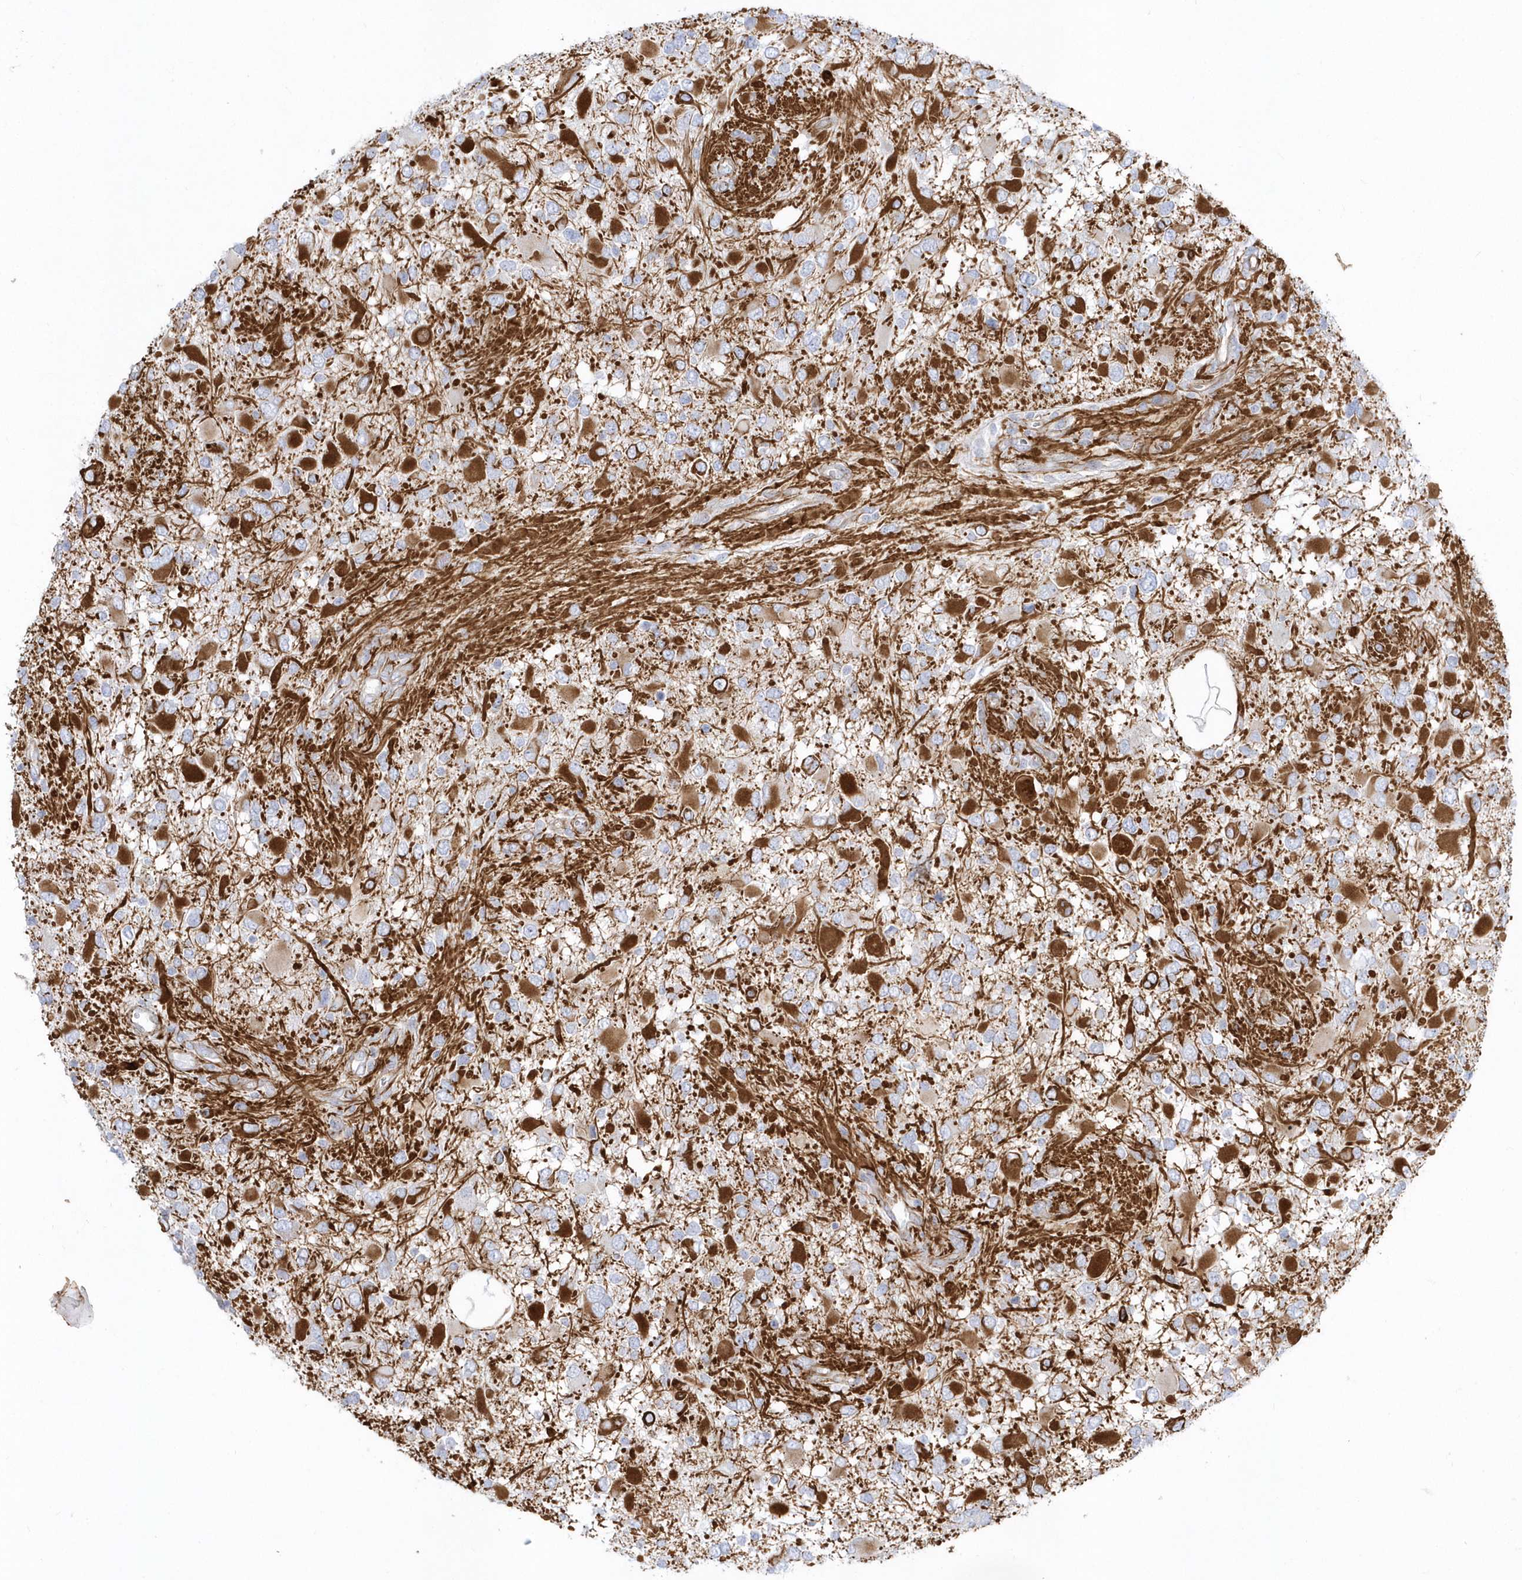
{"staining": {"intensity": "strong", "quantity": "<25%", "location": "cytoplasmic/membranous"}, "tissue": "glioma", "cell_type": "Tumor cells", "image_type": "cancer", "snomed": [{"axis": "morphology", "description": "Glioma, malignant, High grade"}, {"axis": "topography", "description": "Brain"}], "caption": "About <25% of tumor cells in human glioma demonstrate strong cytoplasmic/membranous protein expression as visualized by brown immunohistochemical staining.", "gene": "PPIL6", "patient": {"sex": "male", "age": 53}}